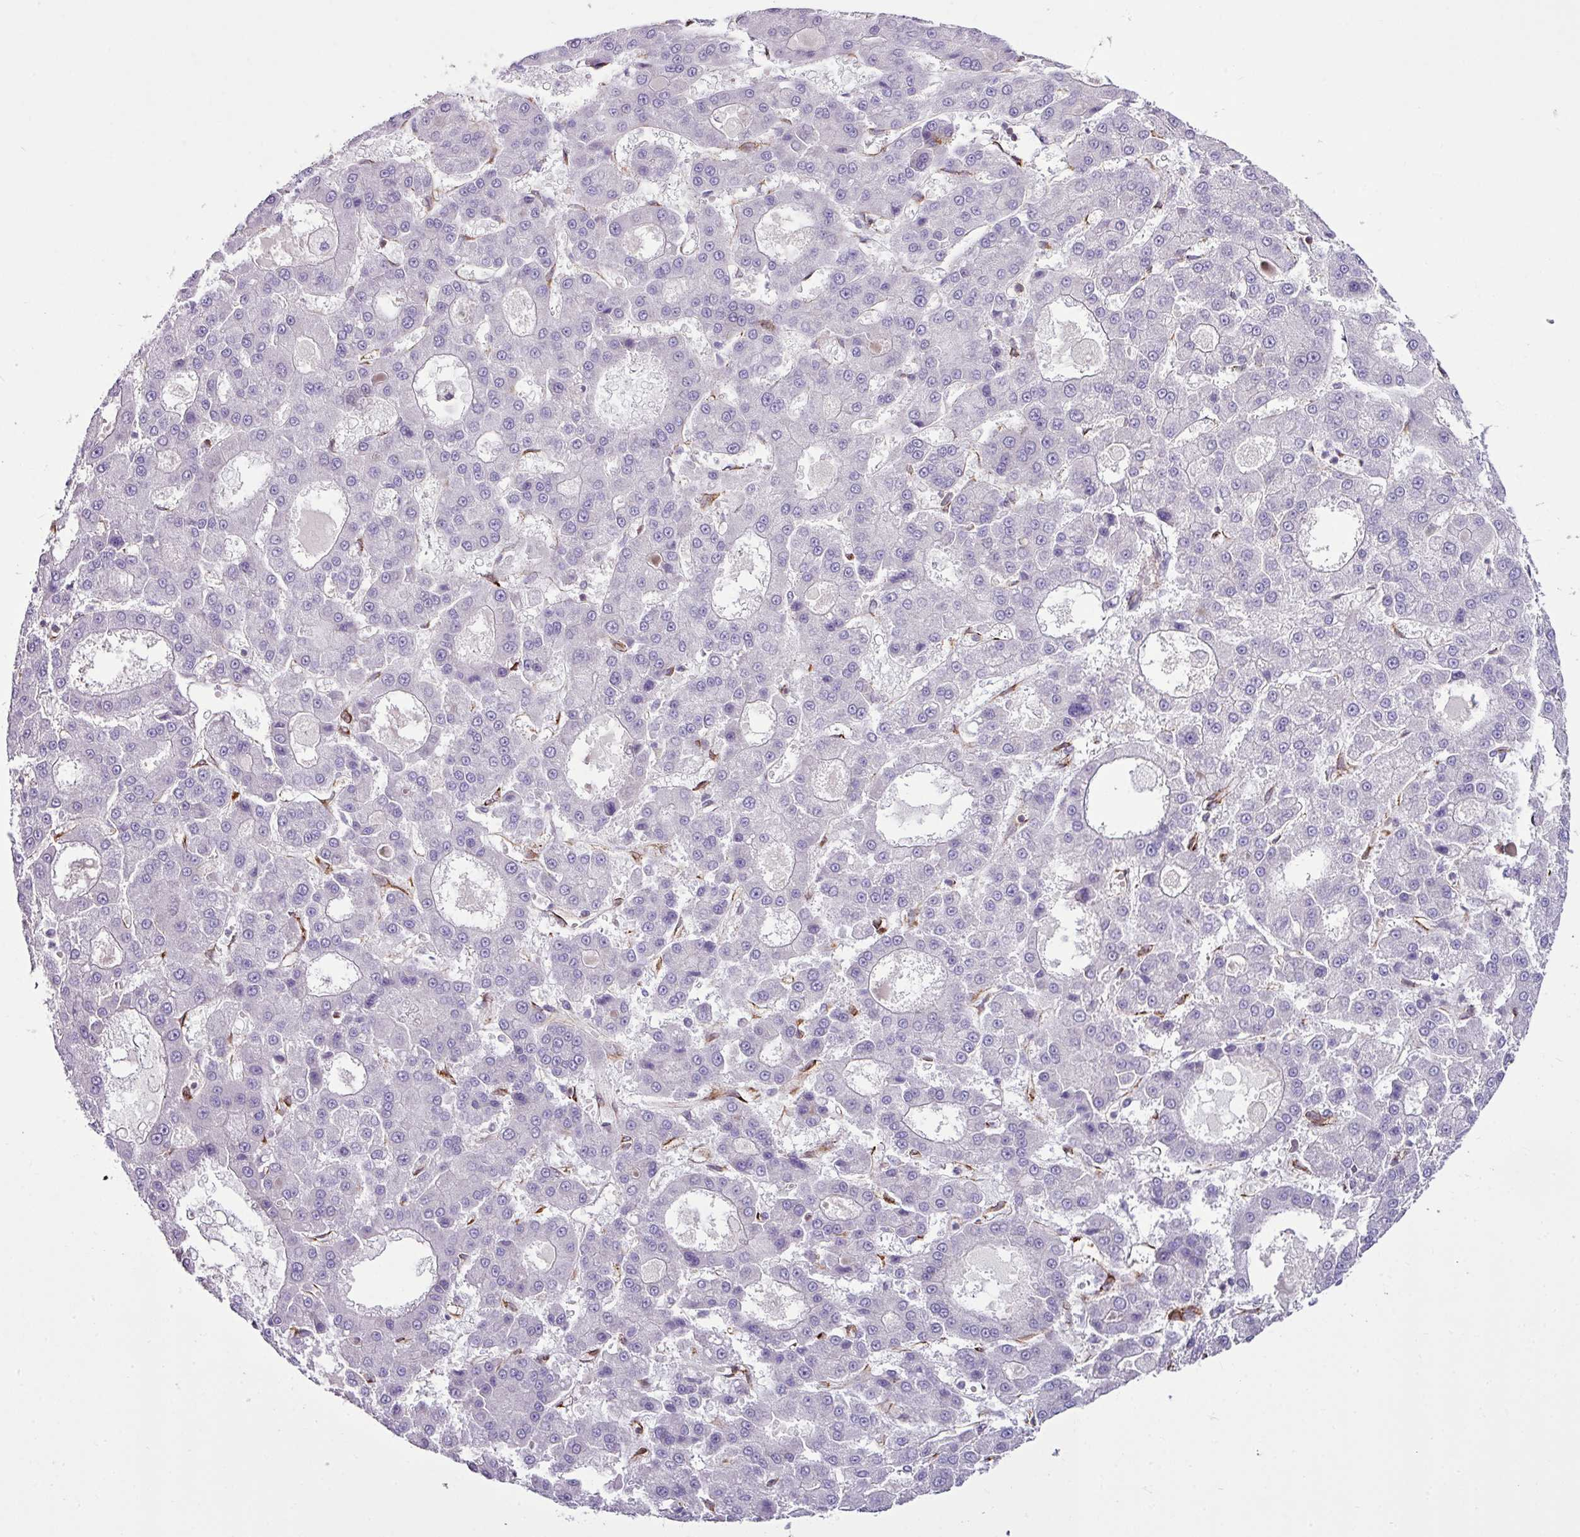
{"staining": {"intensity": "negative", "quantity": "none", "location": "none"}, "tissue": "liver cancer", "cell_type": "Tumor cells", "image_type": "cancer", "snomed": [{"axis": "morphology", "description": "Carcinoma, Hepatocellular, NOS"}, {"axis": "topography", "description": "Liver"}], "caption": "Immunohistochemistry (IHC) micrograph of neoplastic tissue: human hepatocellular carcinoma (liver) stained with DAB (3,3'-diaminobenzidine) reveals no significant protein staining in tumor cells.", "gene": "EME2", "patient": {"sex": "male", "age": 70}}